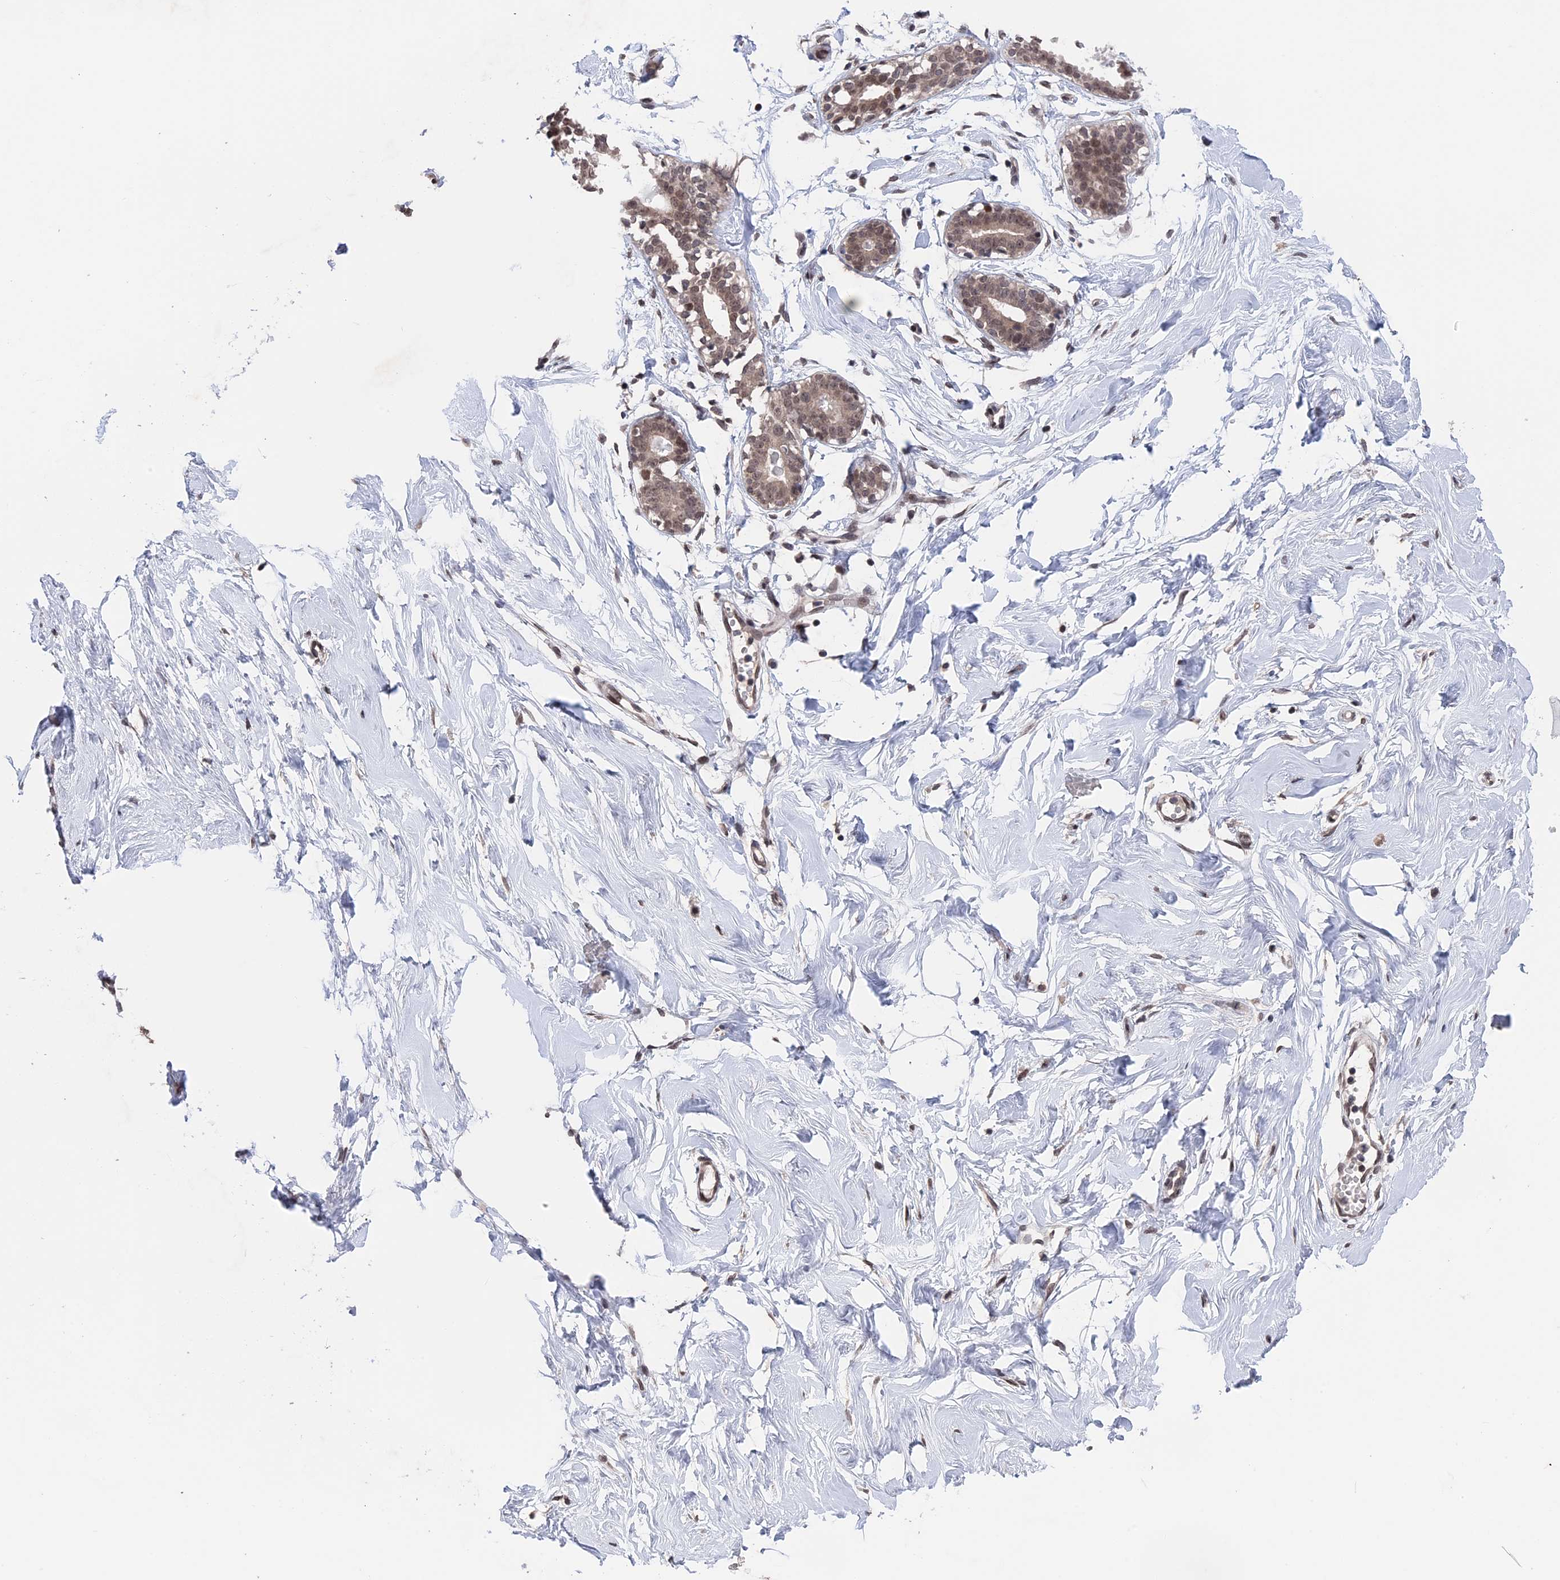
{"staining": {"intensity": "moderate", "quantity": "25%-75%", "location": "nuclear"}, "tissue": "breast", "cell_type": "Adipocytes", "image_type": "normal", "snomed": [{"axis": "morphology", "description": "Normal tissue, NOS"}, {"axis": "morphology", "description": "Adenoma, NOS"}, {"axis": "topography", "description": "Breast"}], "caption": "About 25%-75% of adipocytes in benign breast demonstrate moderate nuclear protein expression as visualized by brown immunohistochemical staining.", "gene": "NR2C2AP", "patient": {"sex": "female", "age": 23}}